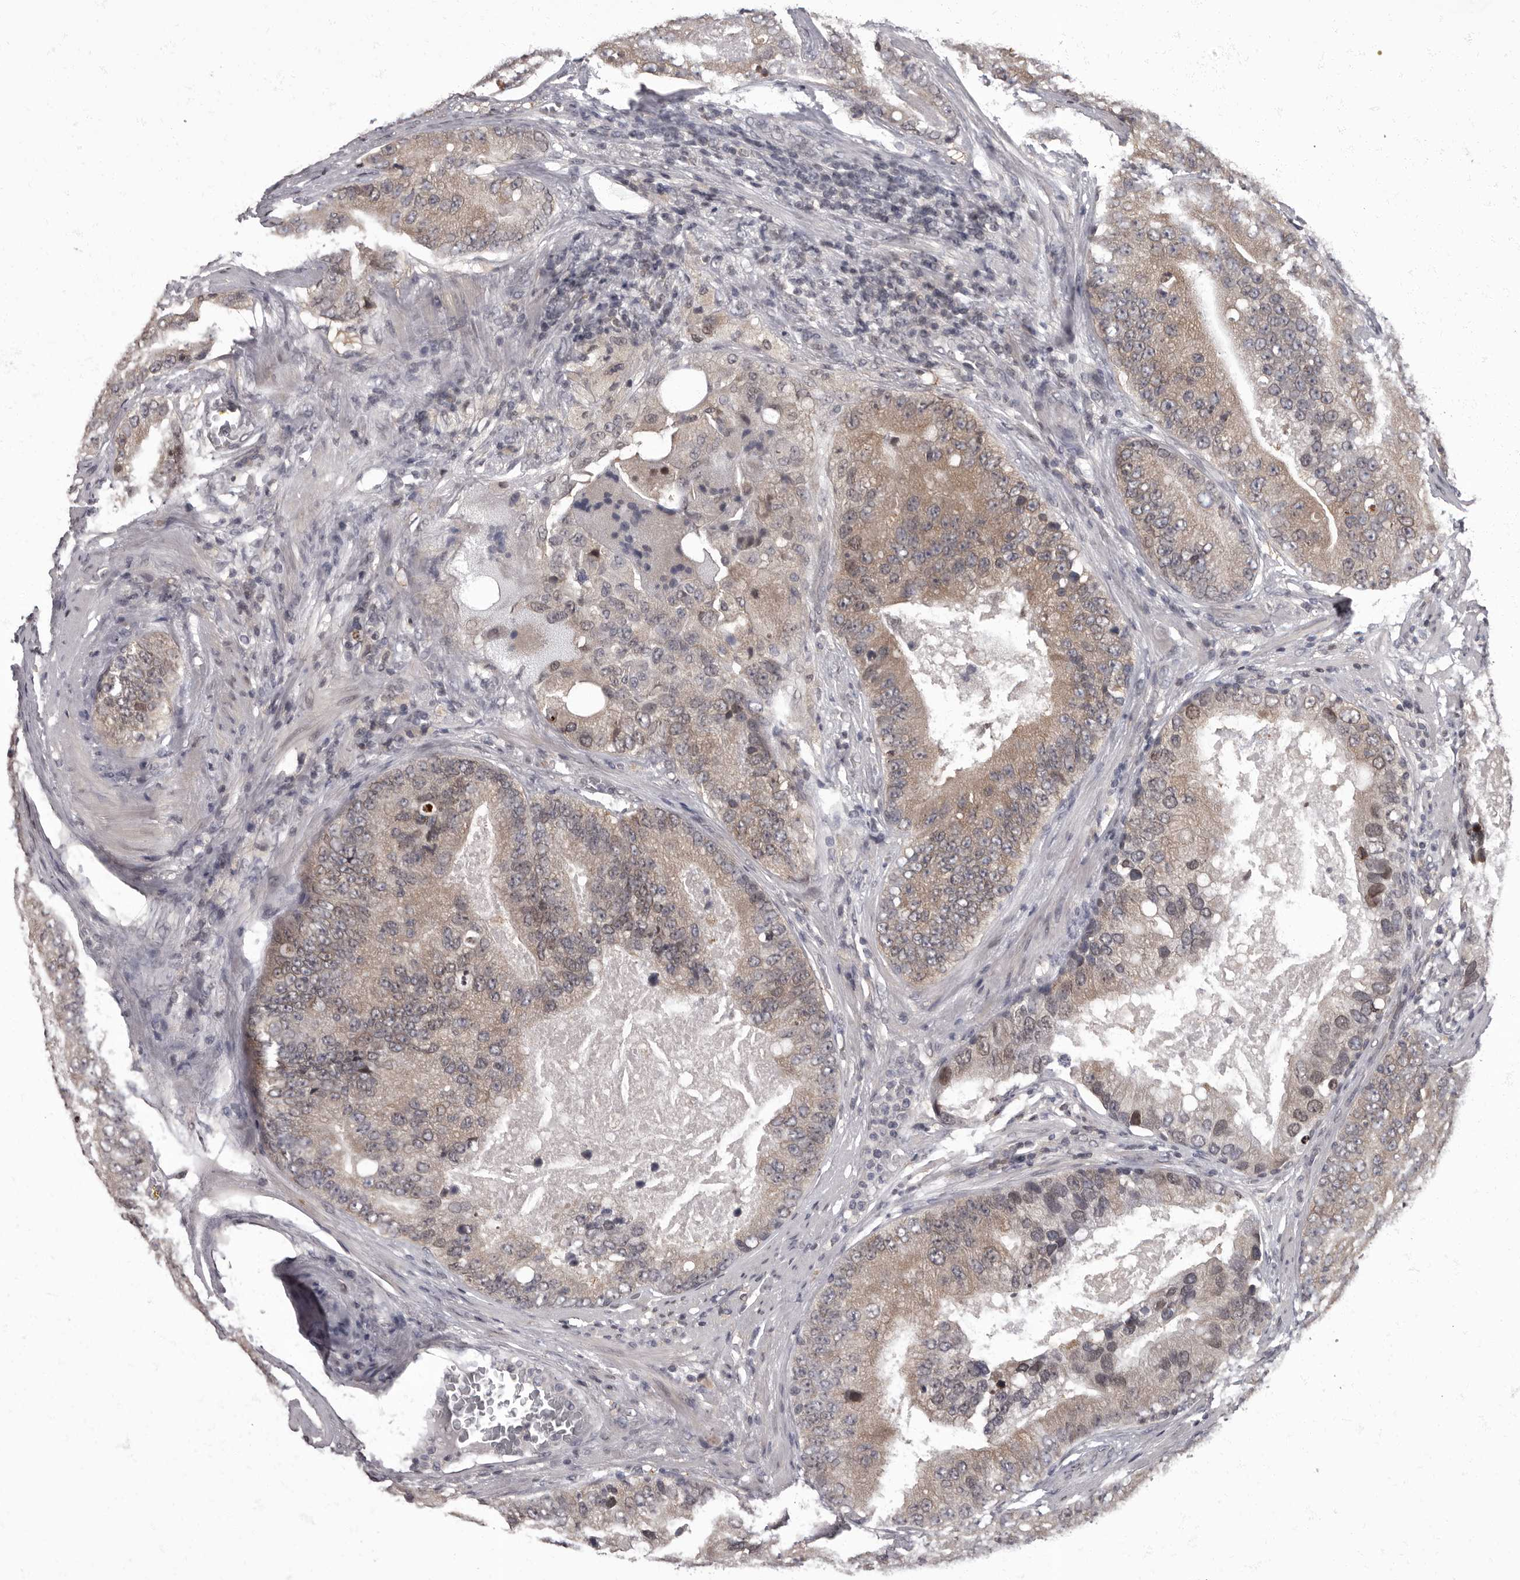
{"staining": {"intensity": "weak", "quantity": ">75%", "location": "cytoplasmic/membranous"}, "tissue": "prostate cancer", "cell_type": "Tumor cells", "image_type": "cancer", "snomed": [{"axis": "morphology", "description": "Adenocarcinoma, High grade"}, {"axis": "topography", "description": "Prostate"}], "caption": "This is an image of immunohistochemistry staining of prostate cancer, which shows weak expression in the cytoplasmic/membranous of tumor cells.", "gene": "C1orf50", "patient": {"sex": "male", "age": 70}}